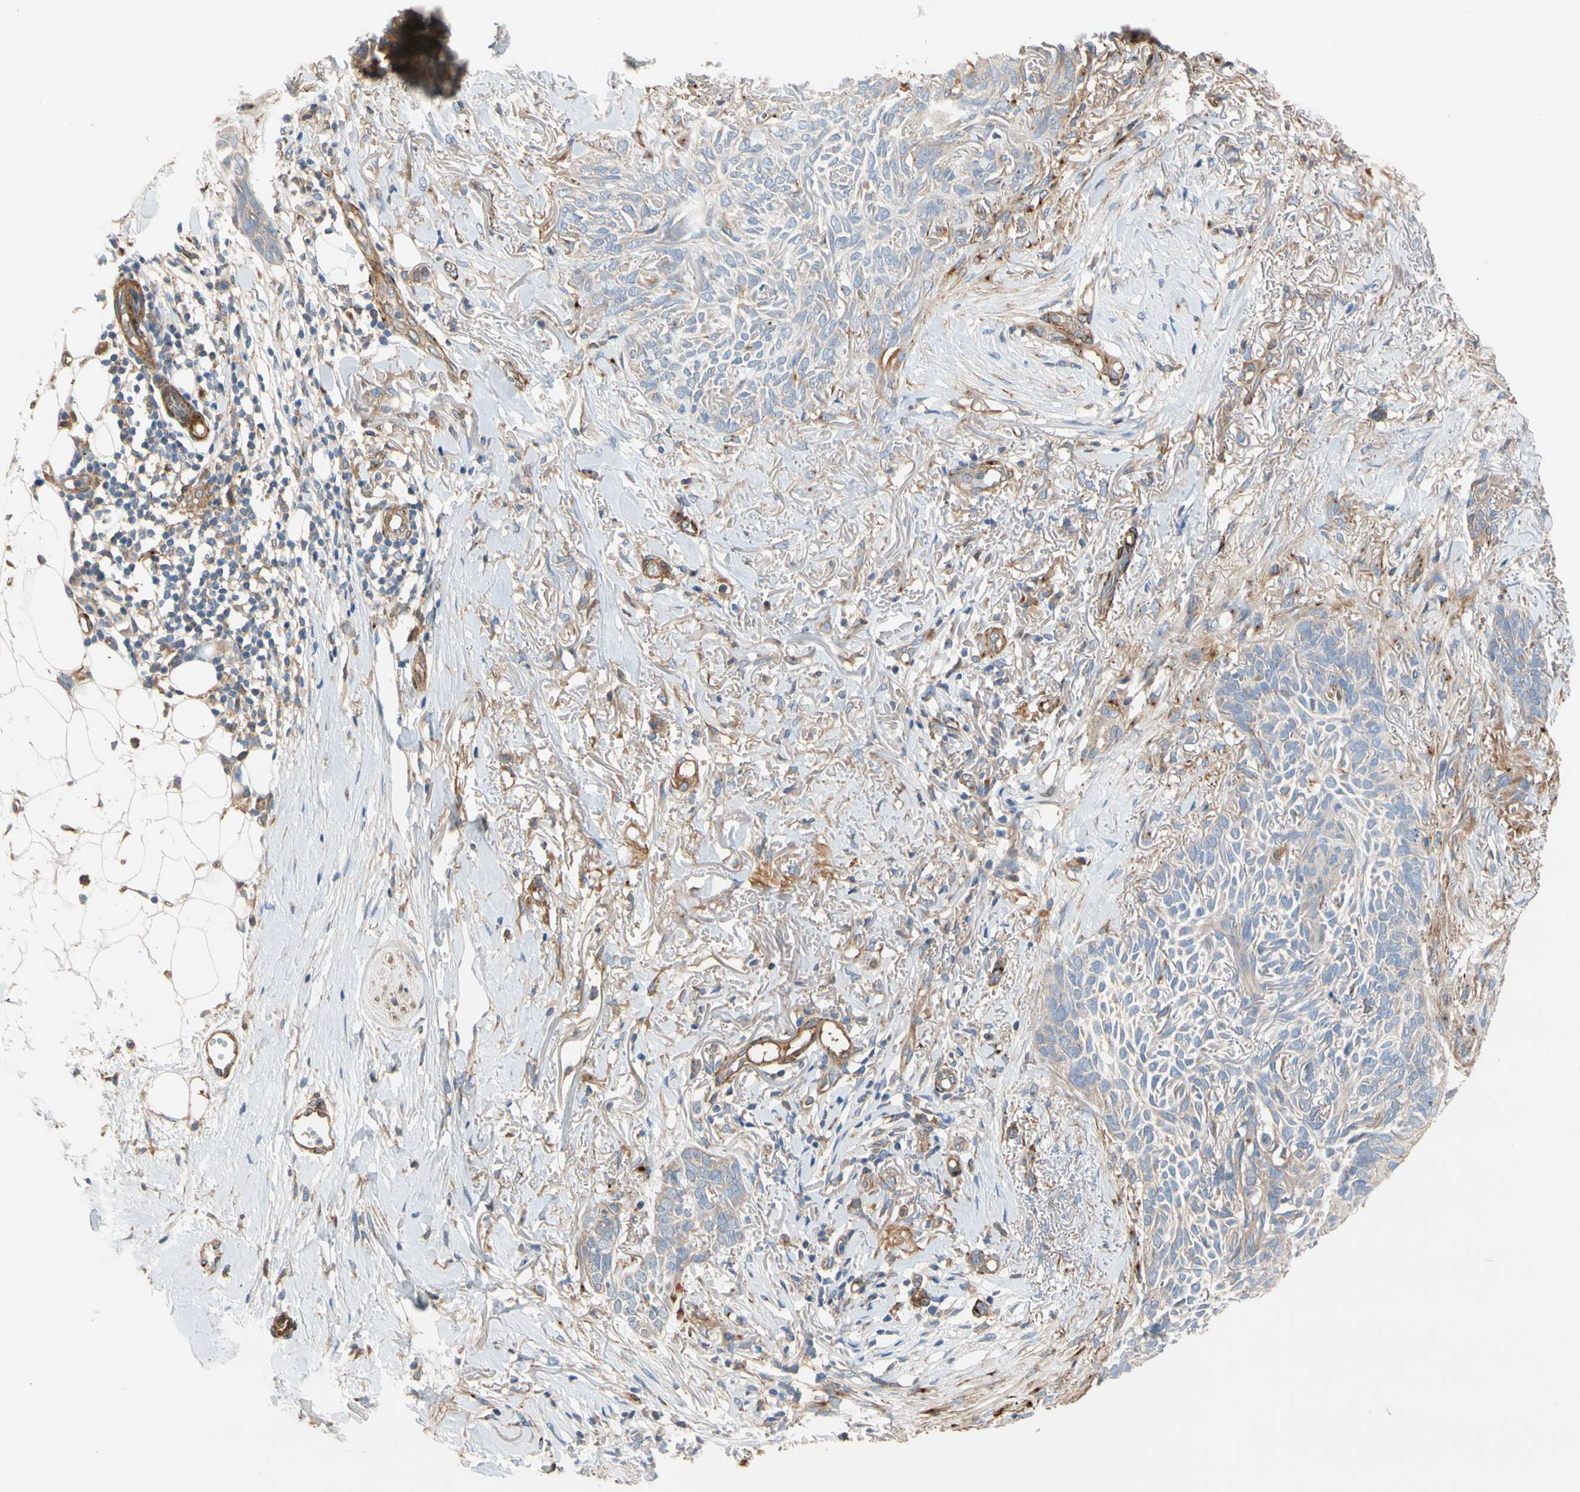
{"staining": {"intensity": "negative", "quantity": "none", "location": "none"}, "tissue": "skin cancer", "cell_type": "Tumor cells", "image_type": "cancer", "snomed": [{"axis": "morphology", "description": "Basal cell carcinoma"}, {"axis": "topography", "description": "Skin"}], "caption": "DAB (3,3'-diaminobenzidine) immunohistochemical staining of basal cell carcinoma (skin) displays no significant staining in tumor cells.", "gene": "ENTREP3", "patient": {"sex": "female", "age": 84}}